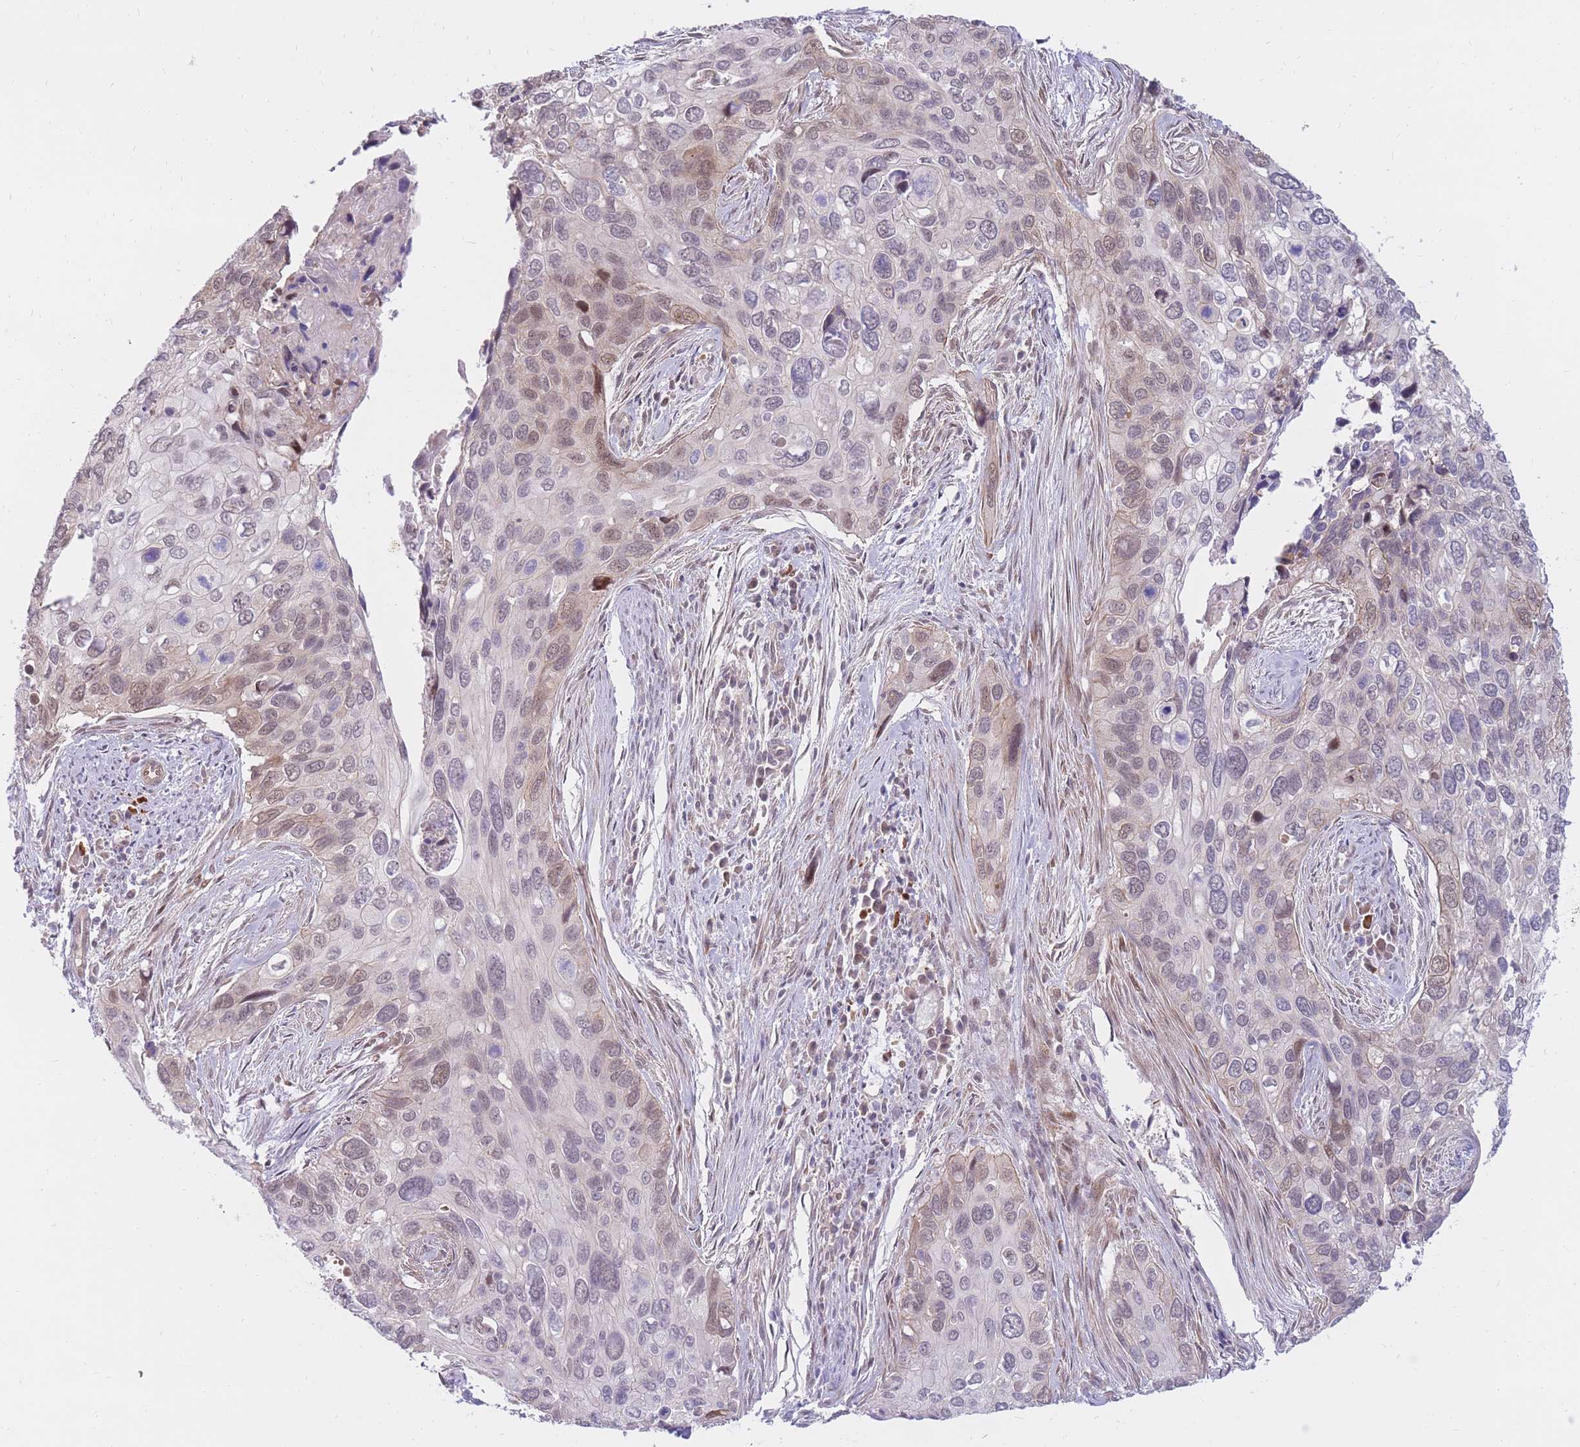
{"staining": {"intensity": "moderate", "quantity": "<25%", "location": "nuclear"}, "tissue": "cervical cancer", "cell_type": "Tumor cells", "image_type": "cancer", "snomed": [{"axis": "morphology", "description": "Squamous cell carcinoma, NOS"}, {"axis": "topography", "description": "Cervix"}], "caption": "Human cervical cancer stained with a protein marker displays moderate staining in tumor cells.", "gene": "ERICH6B", "patient": {"sex": "female", "age": 55}}